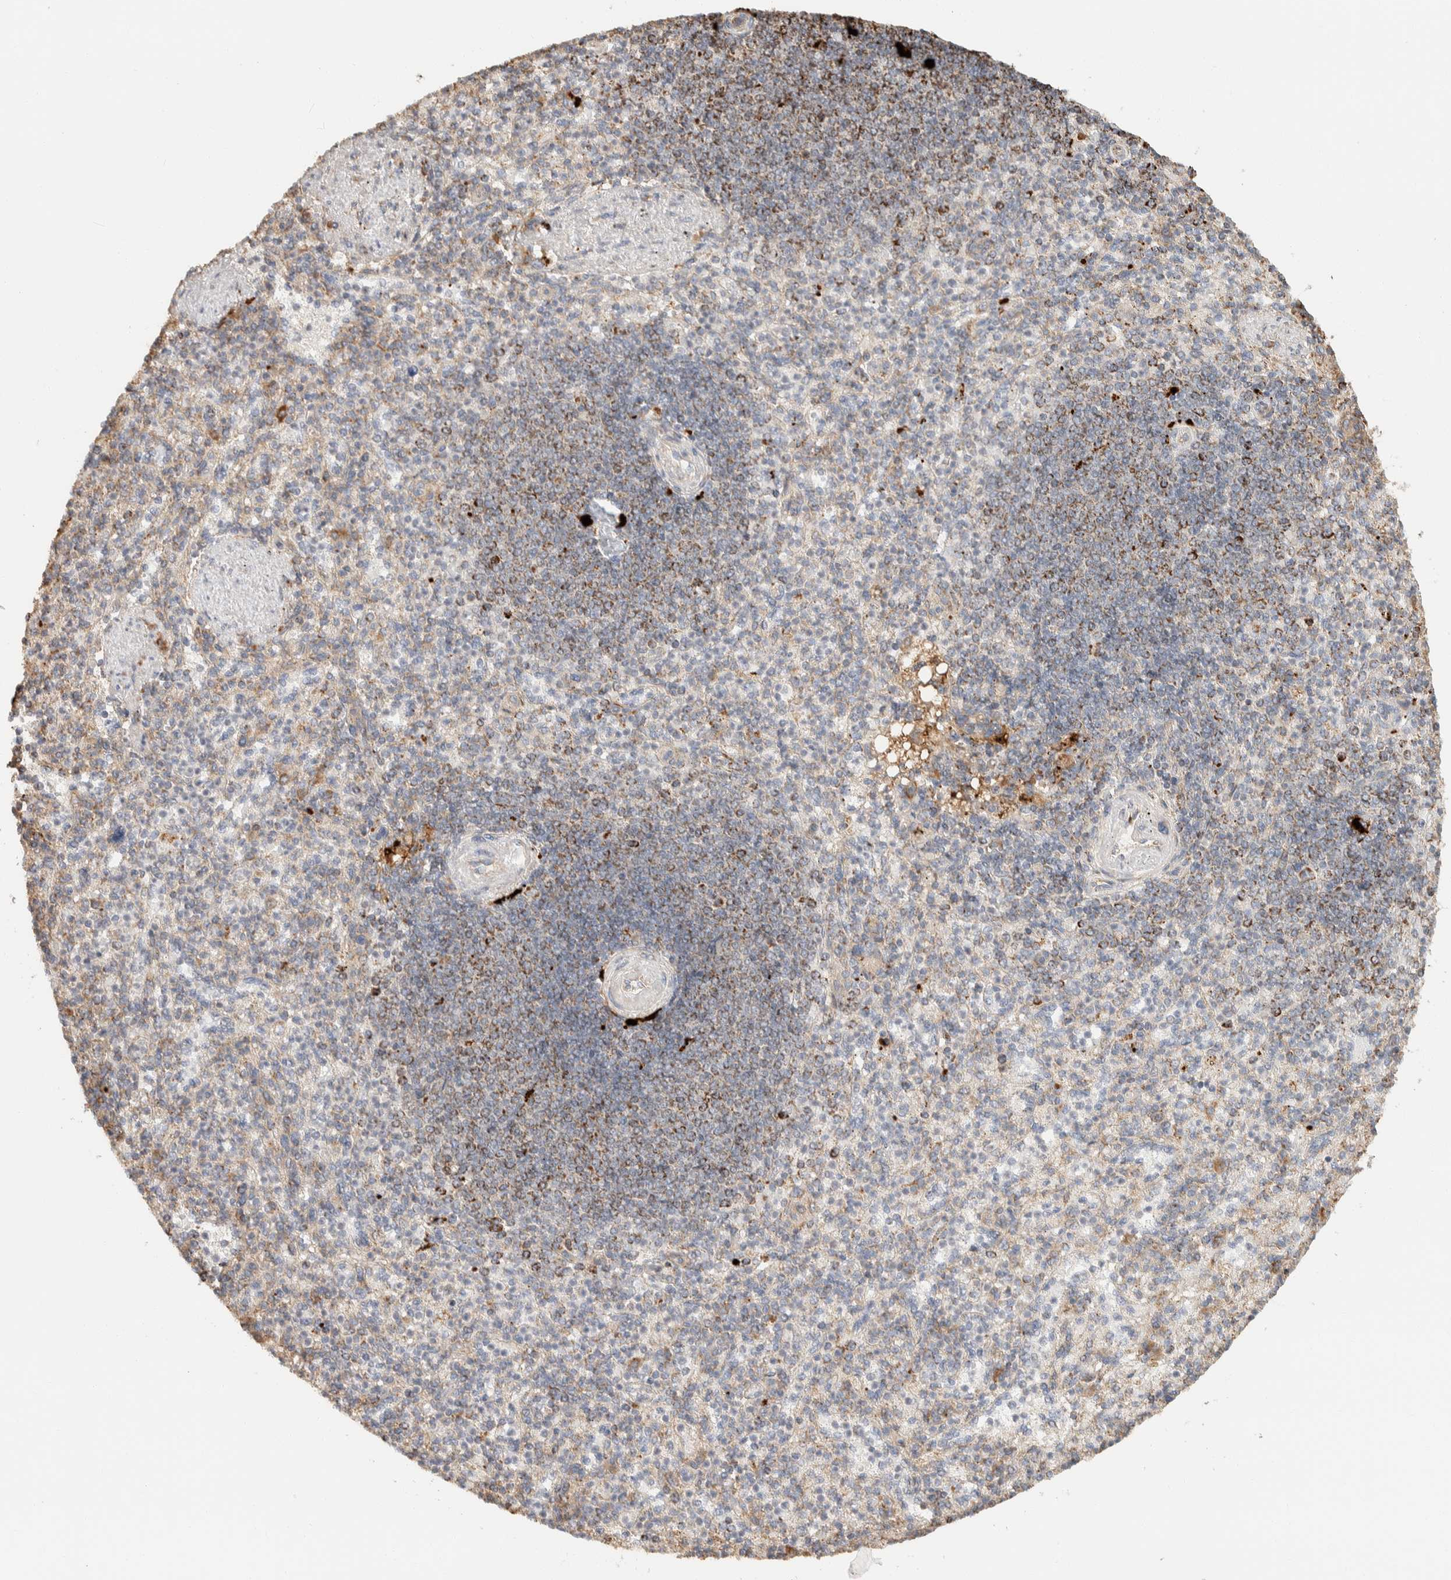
{"staining": {"intensity": "weak", "quantity": "25%-75%", "location": "cytoplasmic/membranous"}, "tissue": "spleen", "cell_type": "Cells in red pulp", "image_type": "normal", "snomed": [{"axis": "morphology", "description": "Normal tissue, NOS"}, {"axis": "topography", "description": "Spleen"}], "caption": "IHC photomicrograph of unremarkable spleen stained for a protein (brown), which shows low levels of weak cytoplasmic/membranous positivity in about 25%-75% of cells in red pulp.", "gene": "KIF9", "patient": {"sex": "female", "age": 74}}